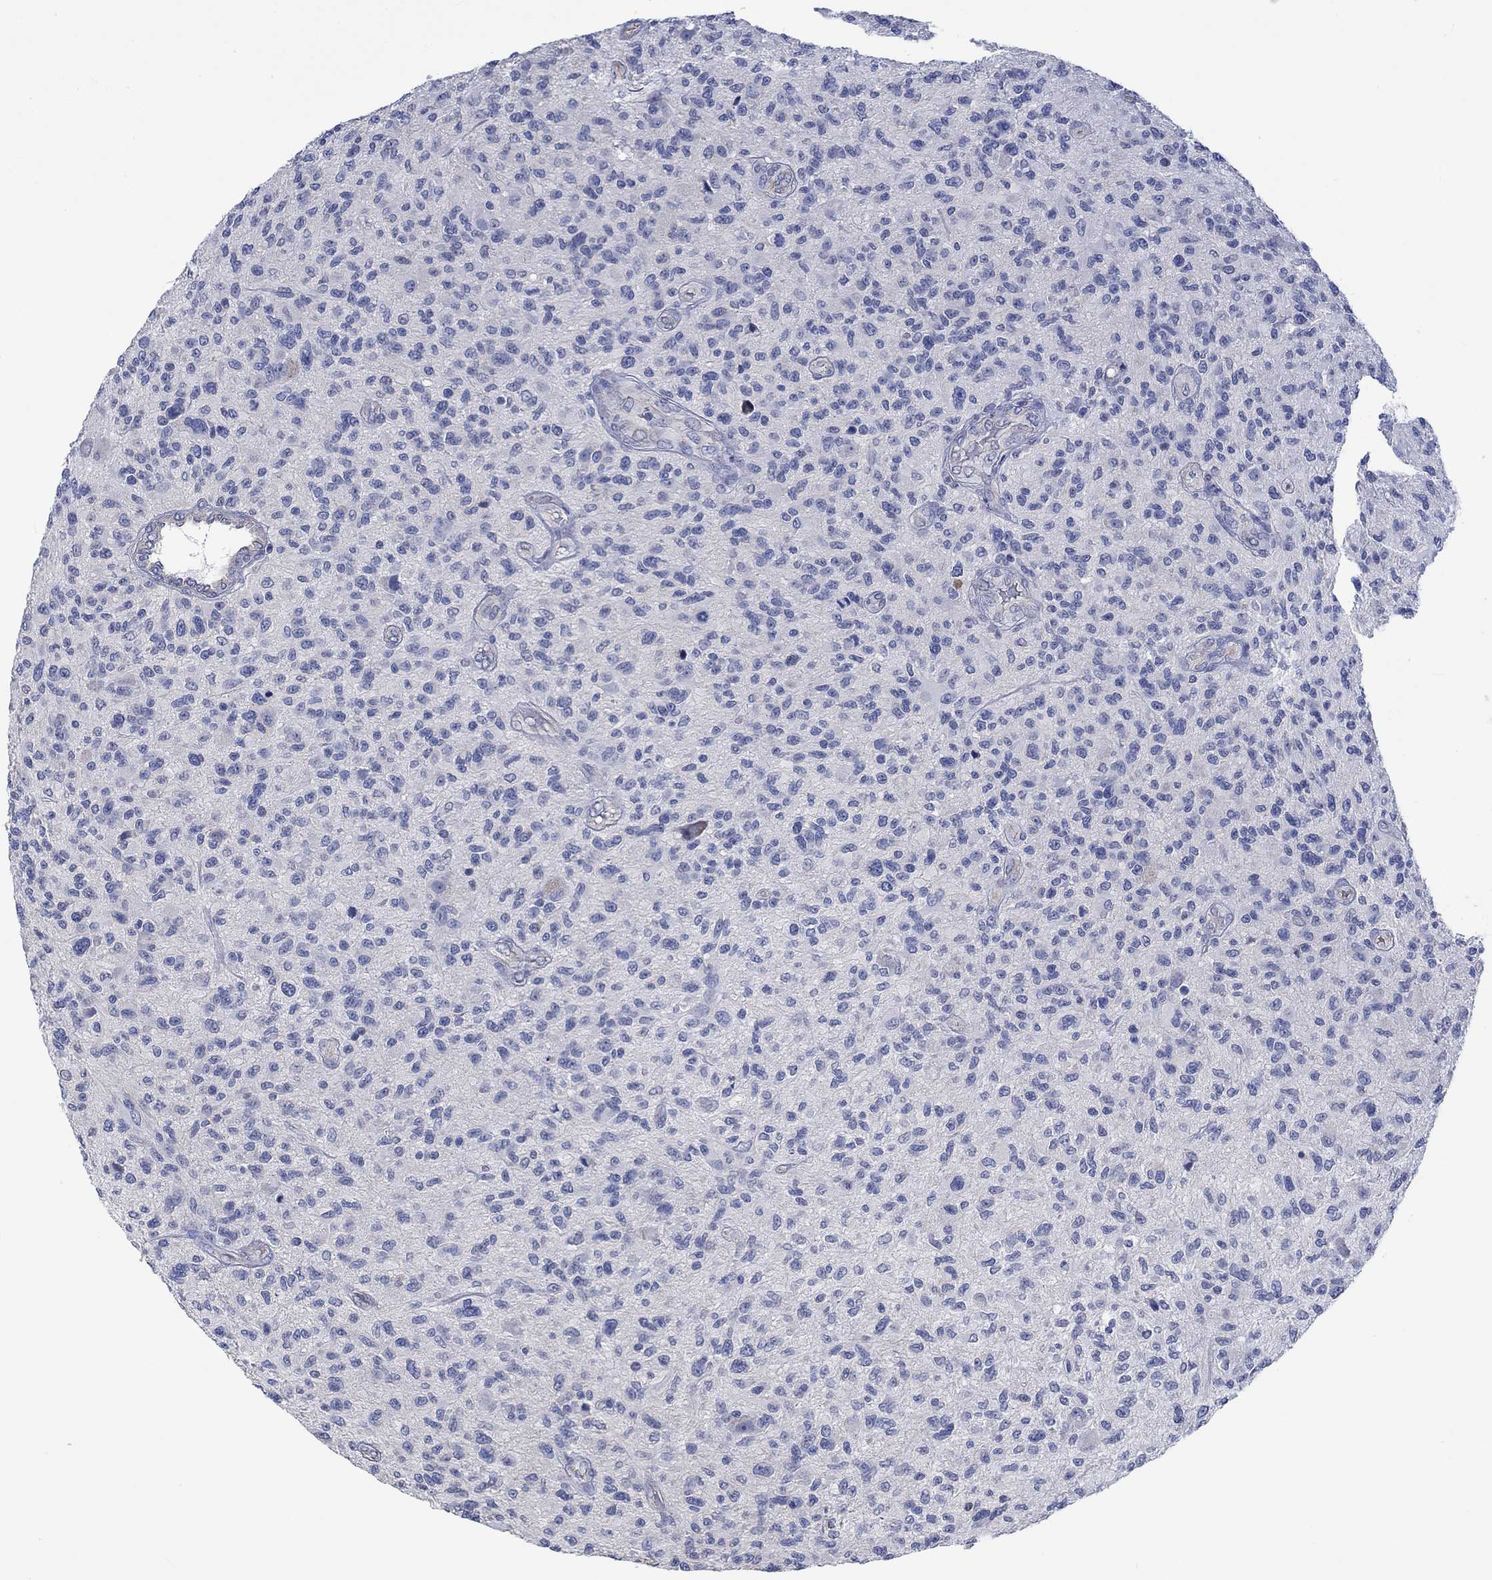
{"staining": {"intensity": "negative", "quantity": "none", "location": "none"}, "tissue": "glioma", "cell_type": "Tumor cells", "image_type": "cancer", "snomed": [{"axis": "morphology", "description": "Glioma, malignant, High grade"}, {"axis": "topography", "description": "Brain"}], "caption": "IHC image of neoplastic tissue: human glioma stained with DAB (3,3'-diaminobenzidine) demonstrates no significant protein staining in tumor cells.", "gene": "AGRP", "patient": {"sex": "male", "age": 47}}